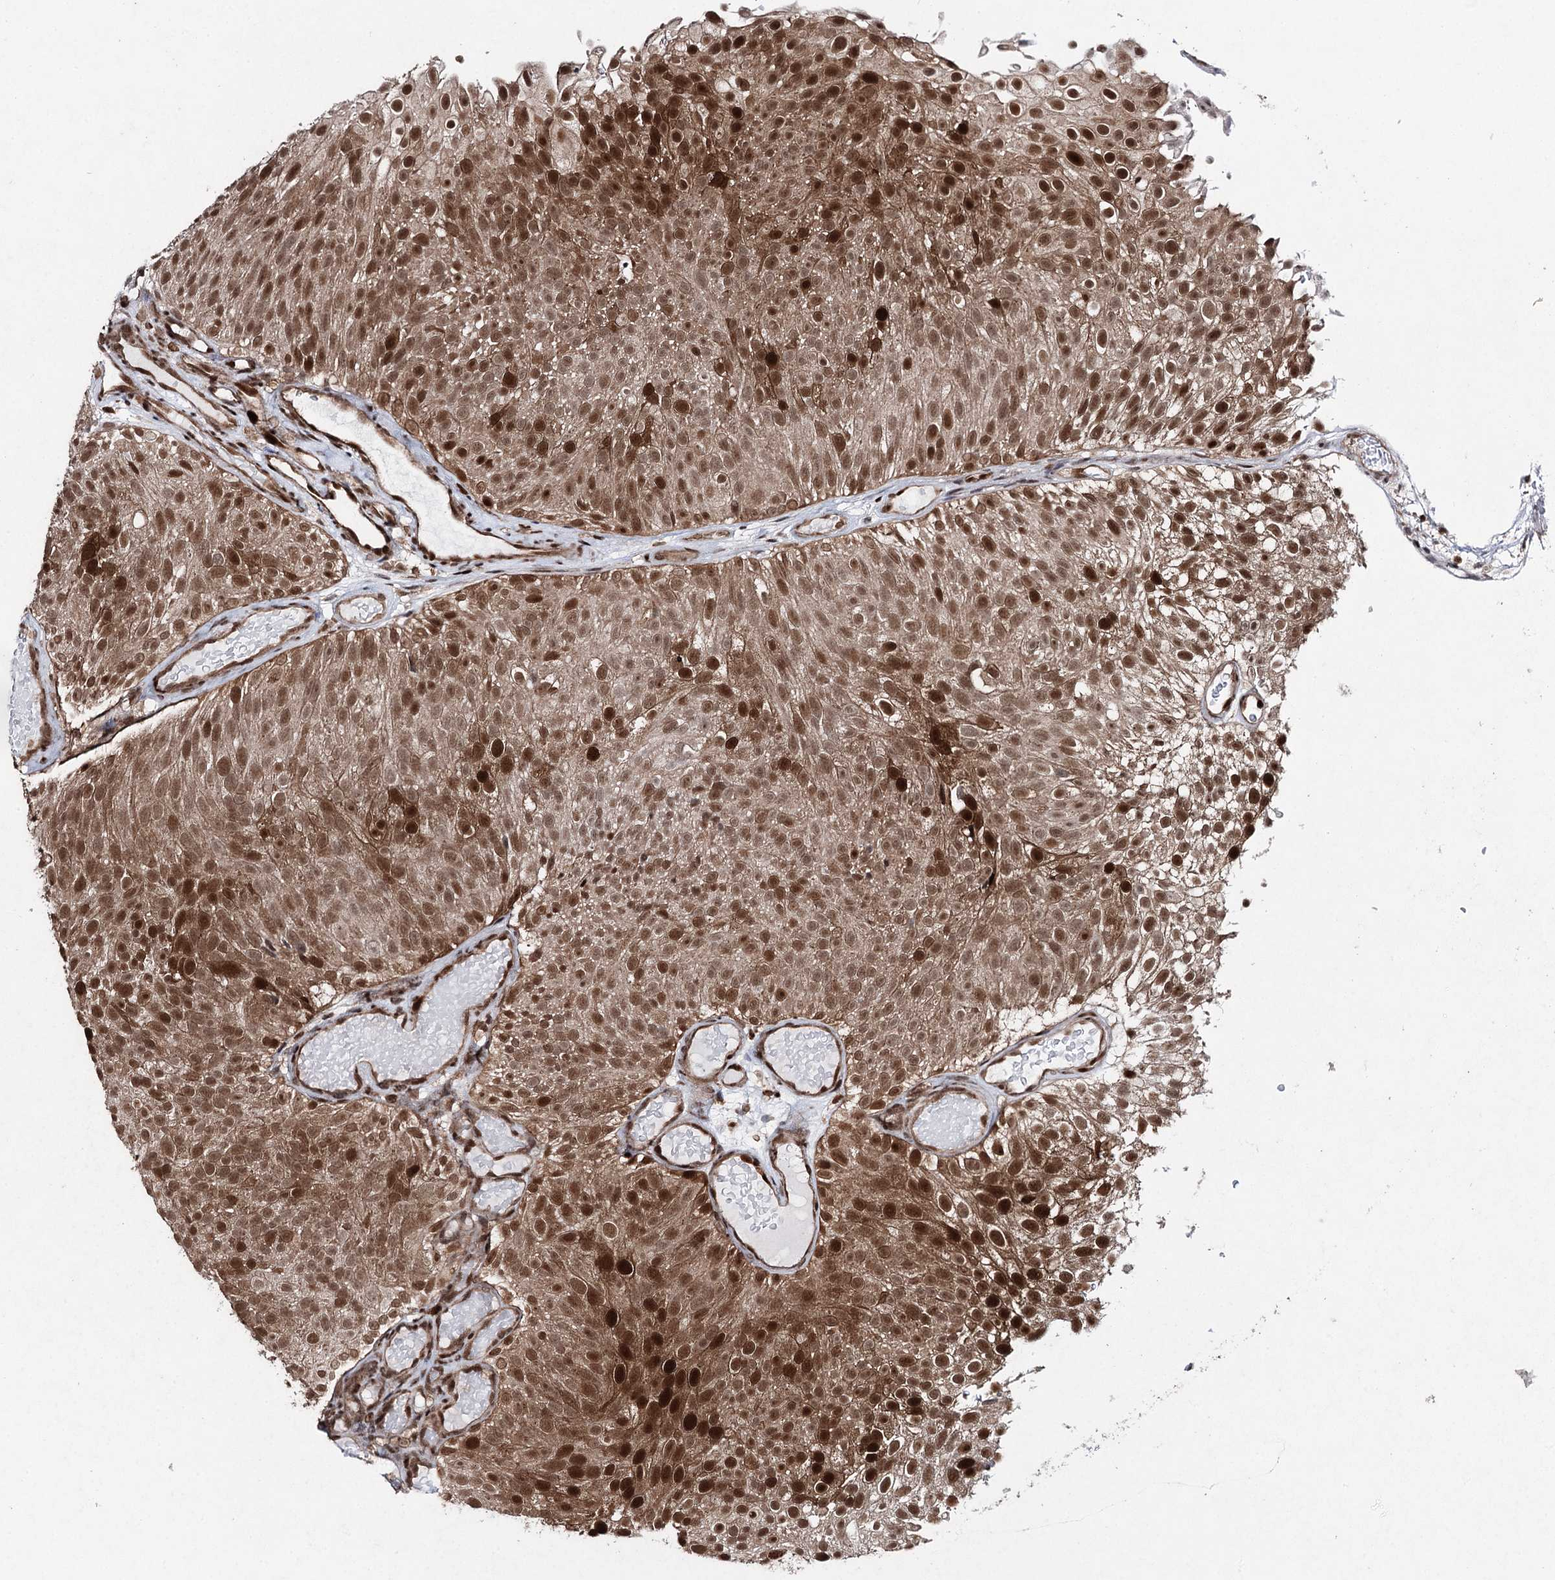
{"staining": {"intensity": "moderate", "quantity": ">75%", "location": "cytoplasmic/membranous,nuclear"}, "tissue": "urothelial cancer", "cell_type": "Tumor cells", "image_type": "cancer", "snomed": [{"axis": "morphology", "description": "Urothelial carcinoma, Low grade"}, {"axis": "topography", "description": "Urinary bladder"}], "caption": "Immunohistochemical staining of human urothelial cancer reveals medium levels of moderate cytoplasmic/membranous and nuclear protein expression in approximately >75% of tumor cells.", "gene": "PDCD4", "patient": {"sex": "male", "age": 78}}